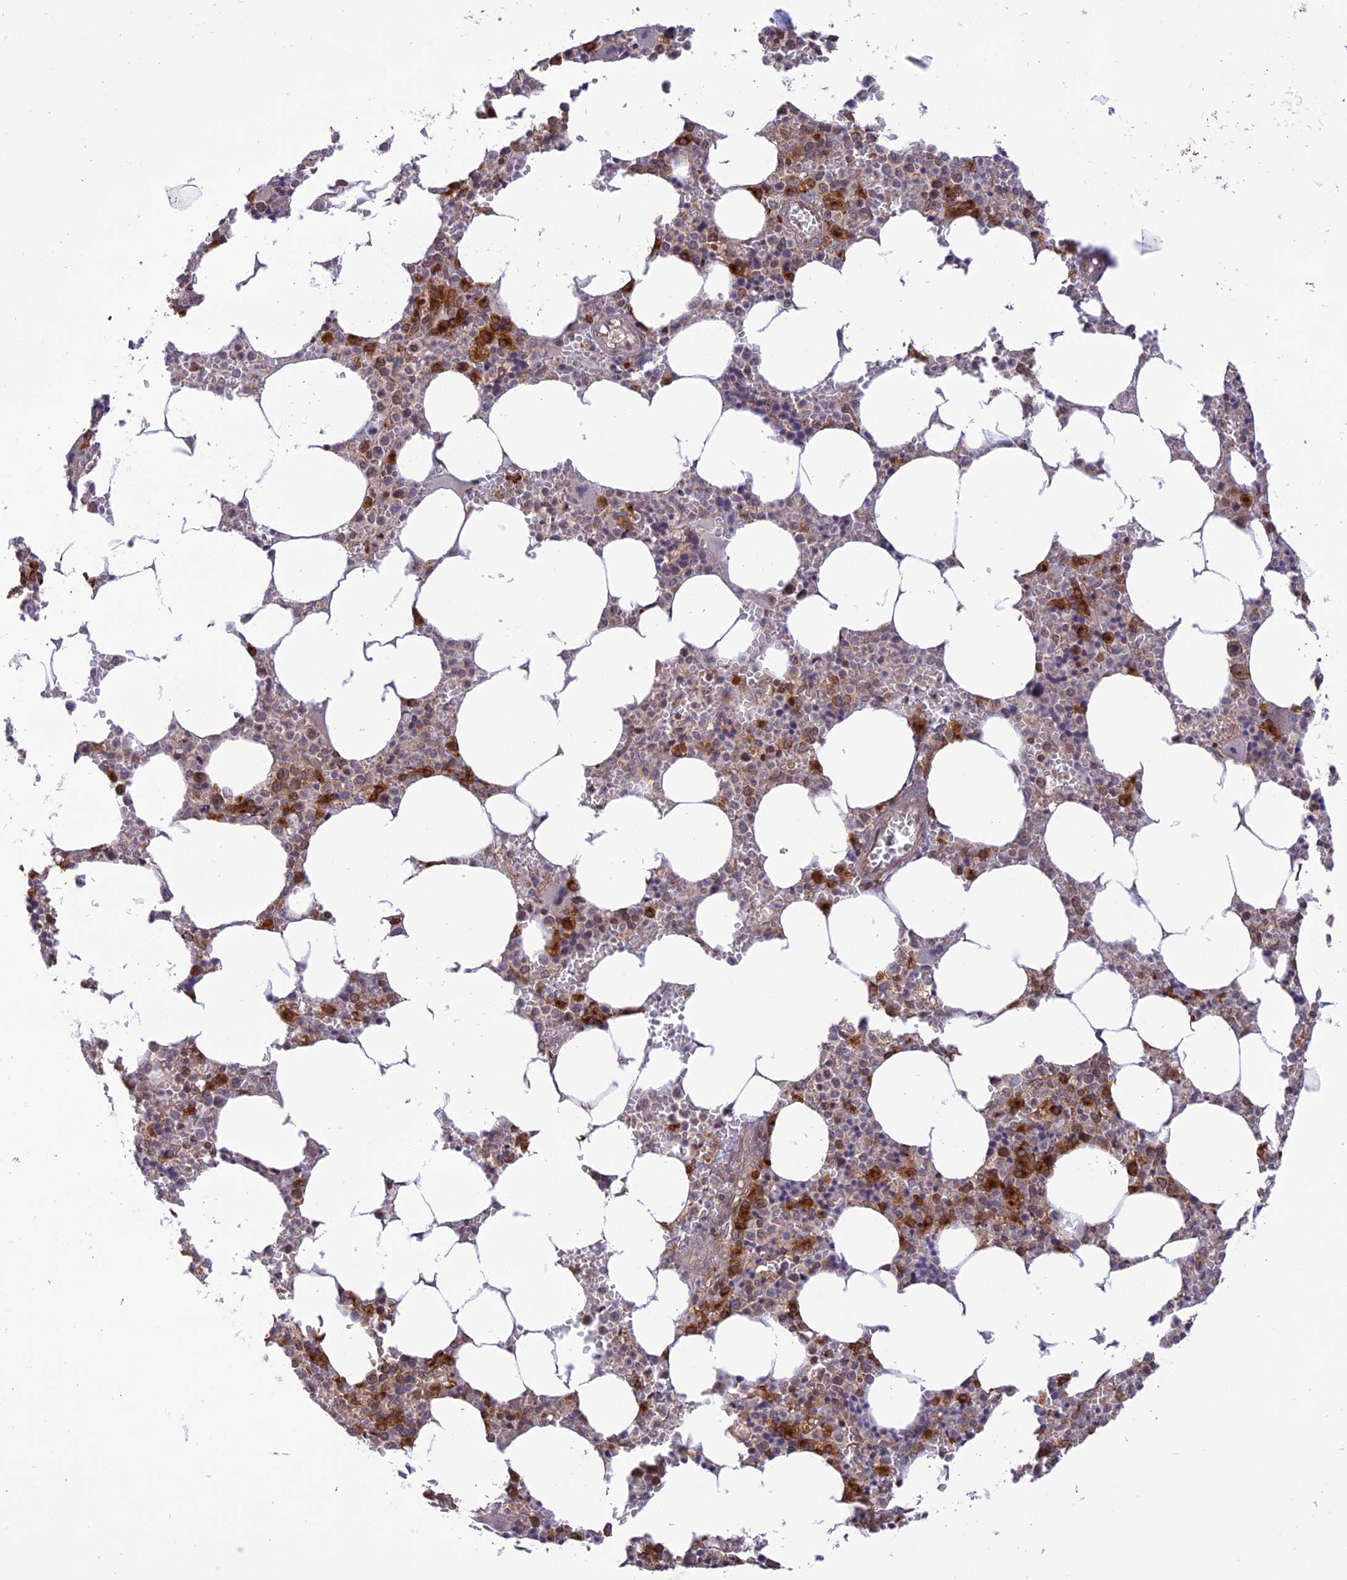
{"staining": {"intensity": "strong", "quantity": "<25%", "location": "cytoplasmic/membranous"}, "tissue": "bone marrow", "cell_type": "Hematopoietic cells", "image_type": "normal", "snomed": [{"axis": "morphology", "description": "Normal tissue, NOS"}, {"axis": "topography", "description": "Bone marrow"}], "caption": "Immunohistochemistry (IHC) image of unremarkable bone marrow: bone marrow stained using IHC demonstrates medium levels of strong protein expression localized specifically in the cytoplasmic/membranous of hematopoietic cells, appearing as a cytoplasmic/membranous brown color.", "gene": "GOLGA3", "patient": {"sex": "male", "age": 70}}